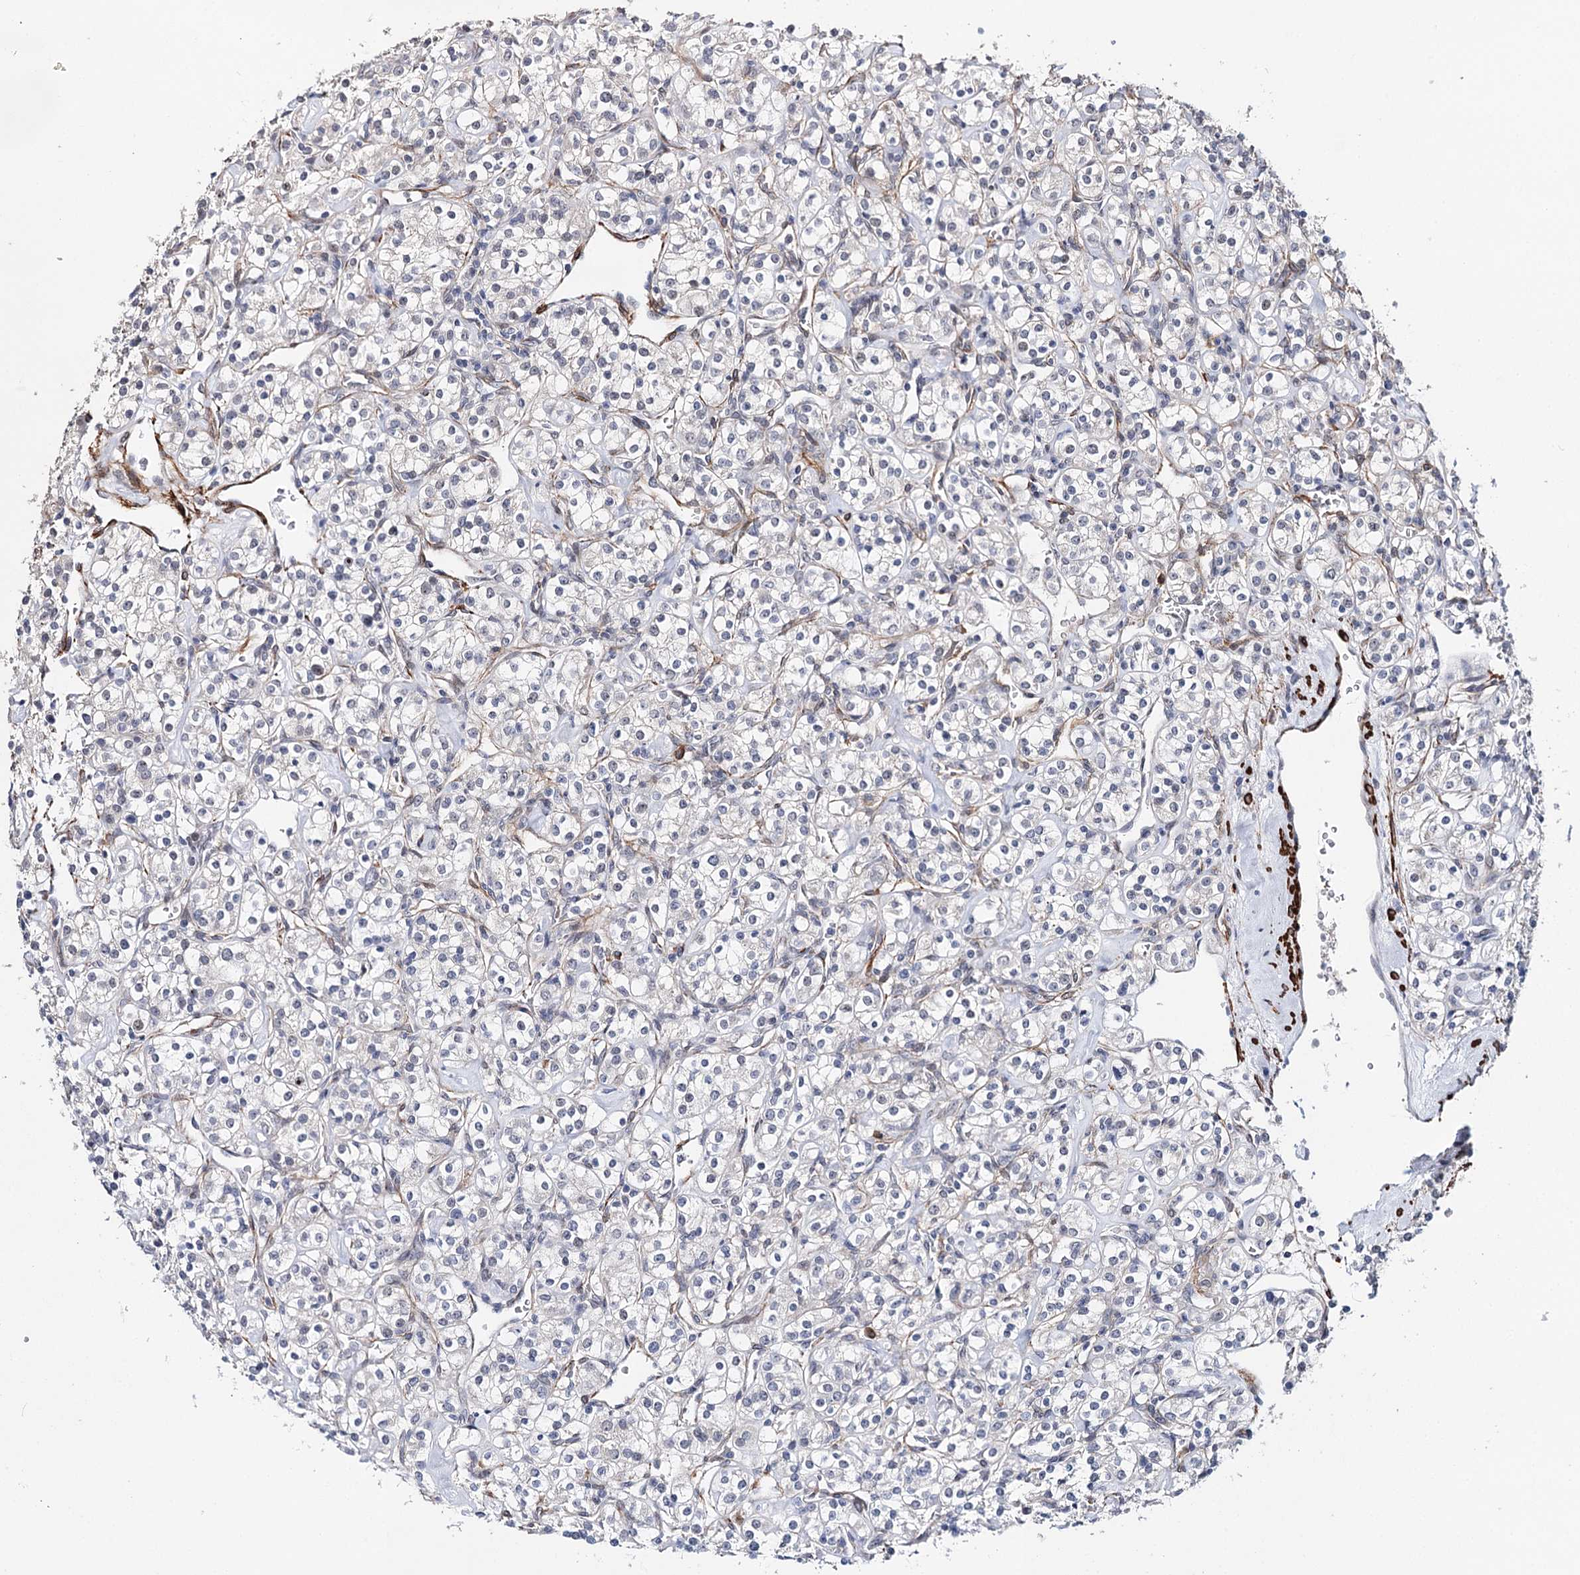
{"staining": {"intensity": "negative", "quantity": "none", "location": "none"}, "tissue": "renal cancer", "cell_type": "Tumor cells", "image_type": "cancer", "snomed": [{"axis": "morphology", "description": "Adenocarcinoma, NOS"}, {"axis": "topography", "description": "Kidney"}], "caption": "Immunohistochemistry photomicrograph of renal cancer (adenocarcinoma) stained for a protein (brown), which exhibits no expression in tumor cells. (Stains: DAB IHC with hematoxylin counter stain, Microscopy: brightfield microscopy at high magnification).", "gene": "CFAP46", "patient": {"sex": "male", "age": 77}}